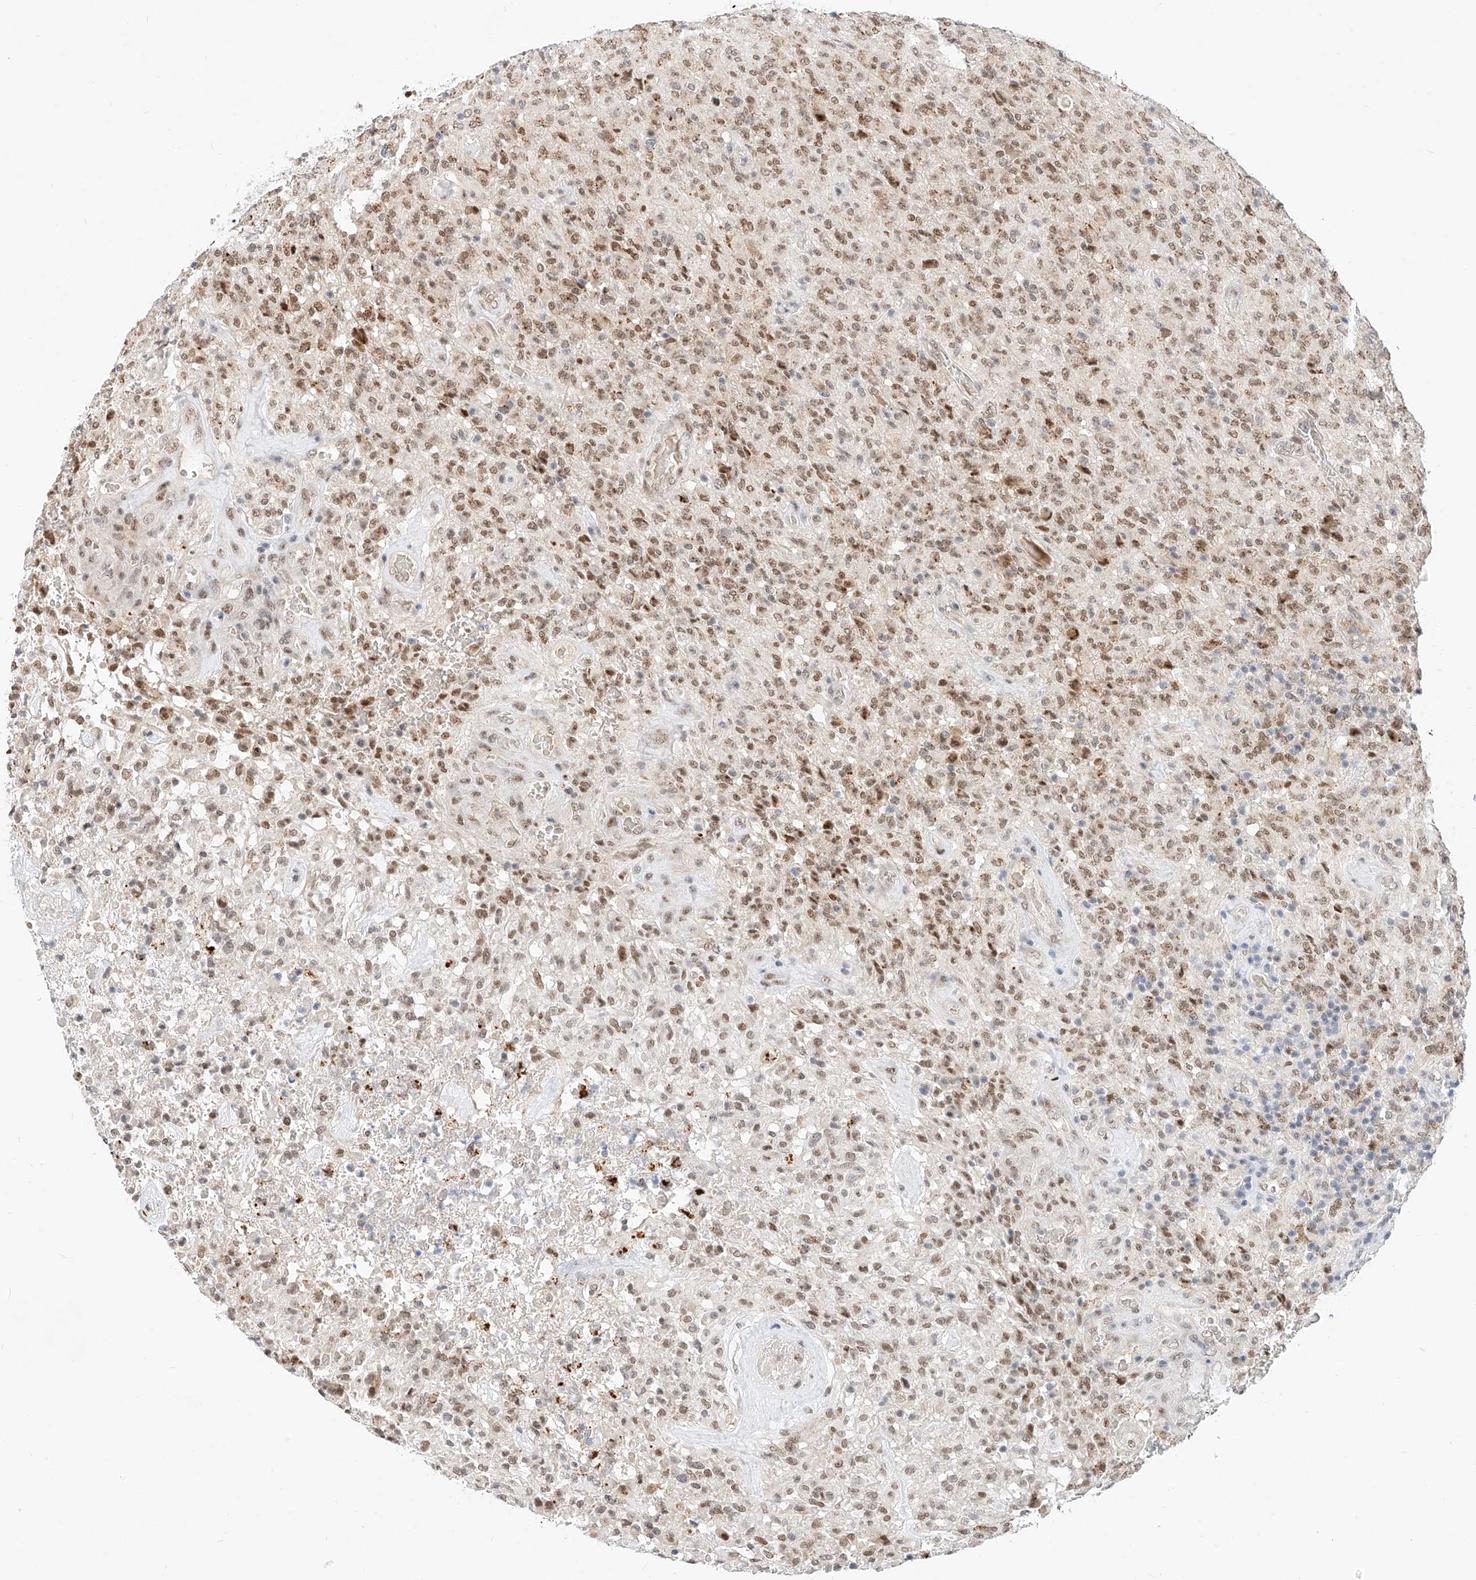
{"staining": {"intensity": "moderate", "quantity": ">75%", "location": "nuclear"}, "tissue": "glioma", "cell_type": "Tumor cells", "image_type": "cancer", "snomed": [{"axis": "morphology", "description": "Glioma, malignant, High grade"}, {"axis": "topography", "description": "Brain"}], "caption": "Immunohistochemistry of malignant high-grade glioma shows medium levels of moderate nuclear positivity in about >75% of tumor cells.", "gene": "CBX8", "patient": {"sex": "female", "age": 57}}